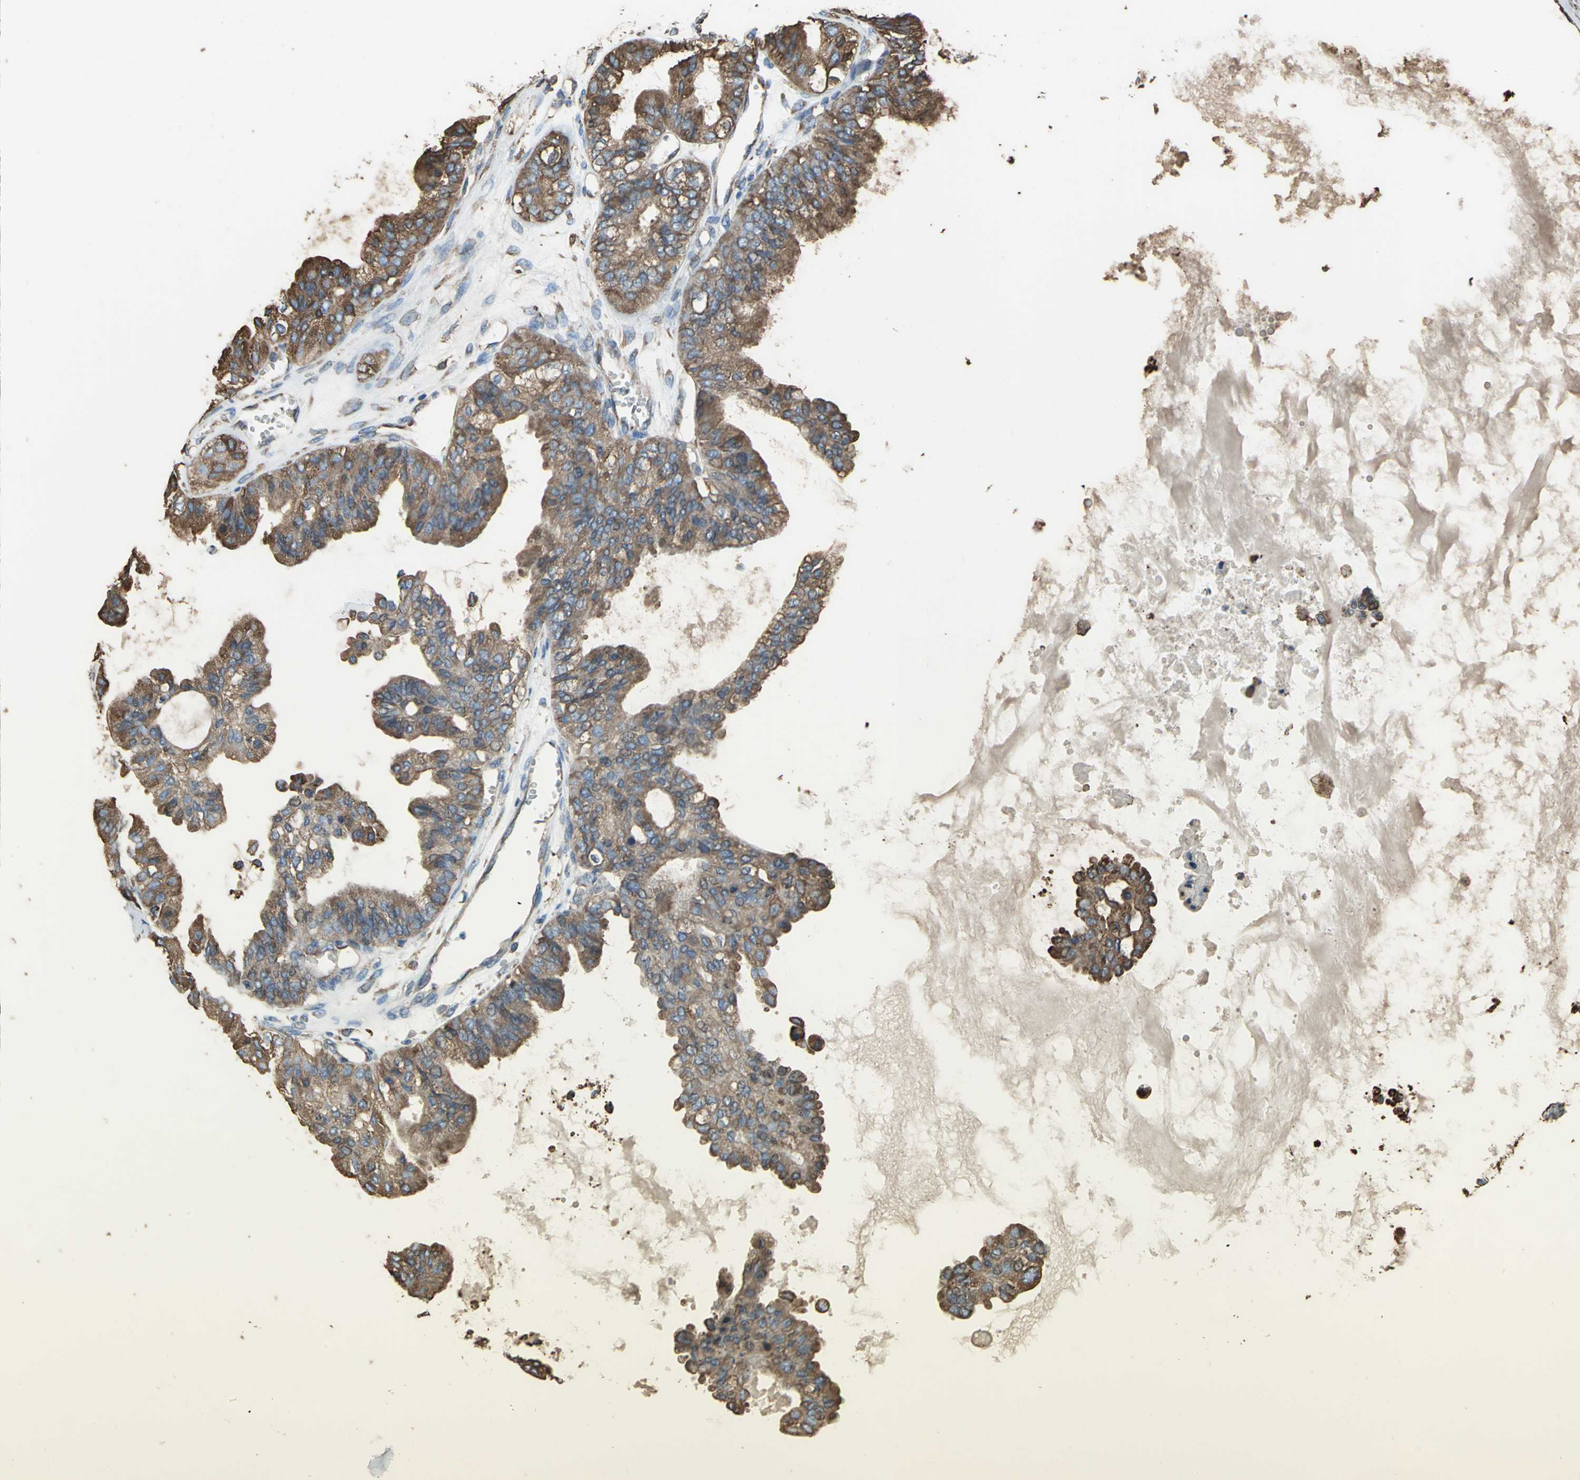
{"staining": {"intensity": "strong", "quantity": ">75%", "location": "cytoplasmic/membranous"}, "tissue": "ovarian cancer", "cell_type": "Tumor cells", "image_type": "cancer", "snomed": [{"axis": "morphology", "description": "Carcinoma, NOS"}, {"axis": "morphology", "description": "Carcinoma, endometroid"}, {"axis": "topography", "description": "Ovary"}], "caption": "This is an image of IHC staining of ovarian carcinoma, which shows strong positivity in the cytoplasmic/membranous of tumor cells.", "gene": "GPANK1", "patient": {"sex": "female", "age": 50}}